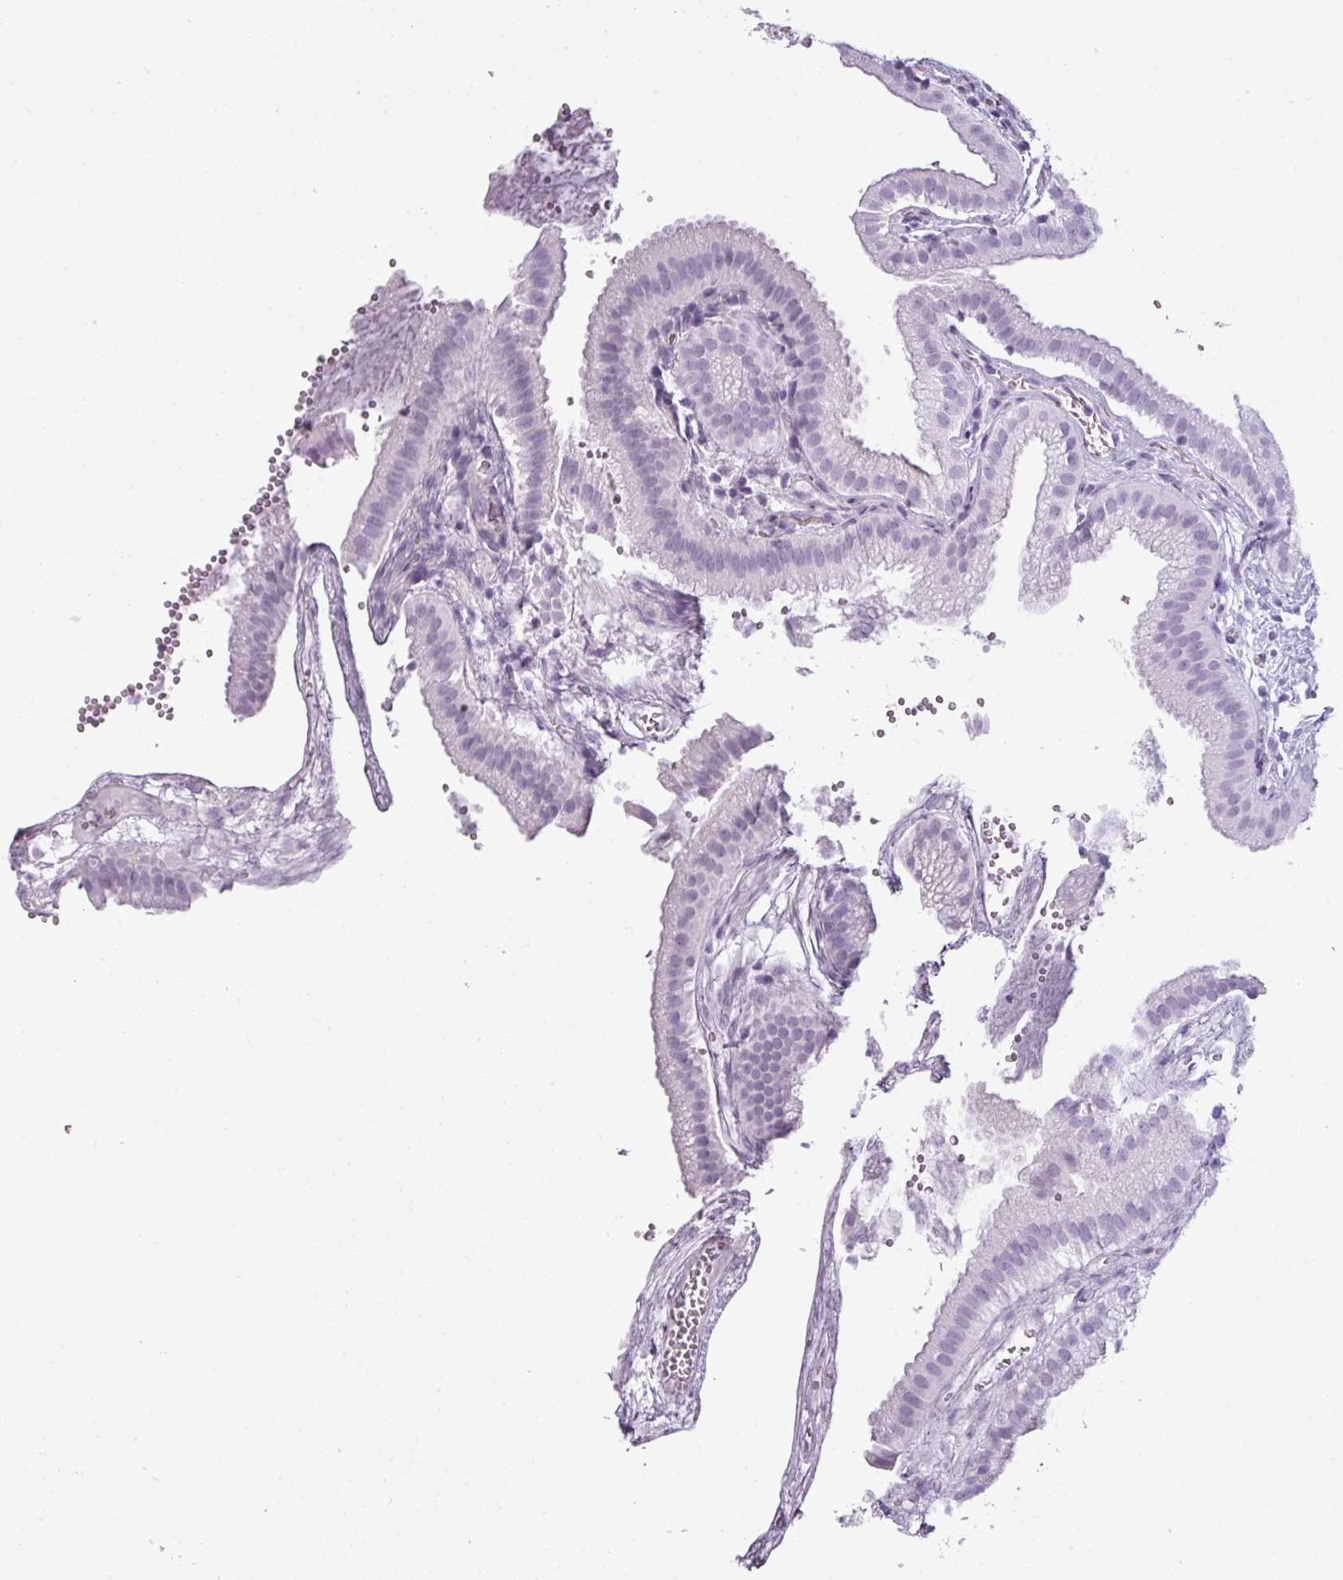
{"staining": {"intensity": "negative", "quantity": "none", "location": "none"}, "tissue": "gallbladder", "cell_type": "Glandular cells", "image_type": "normal", "snomed": [{"axis": "morphology", "description": "Normal tissue, NOS"}, {"axis": "topography", "description": "Gallbladder"}], "caption": "An IHC photomicrograph of normal gallbladder is shown. There is no staining in glandular cells of gallbladder. (Stains: DAB immunohistochemistry (IHC) with hematoxylin counter stain, Microscopy: brightfield microscopy at high magnification).", "gene": "SCT", "patient": {"sex": "female", "age": 63}}